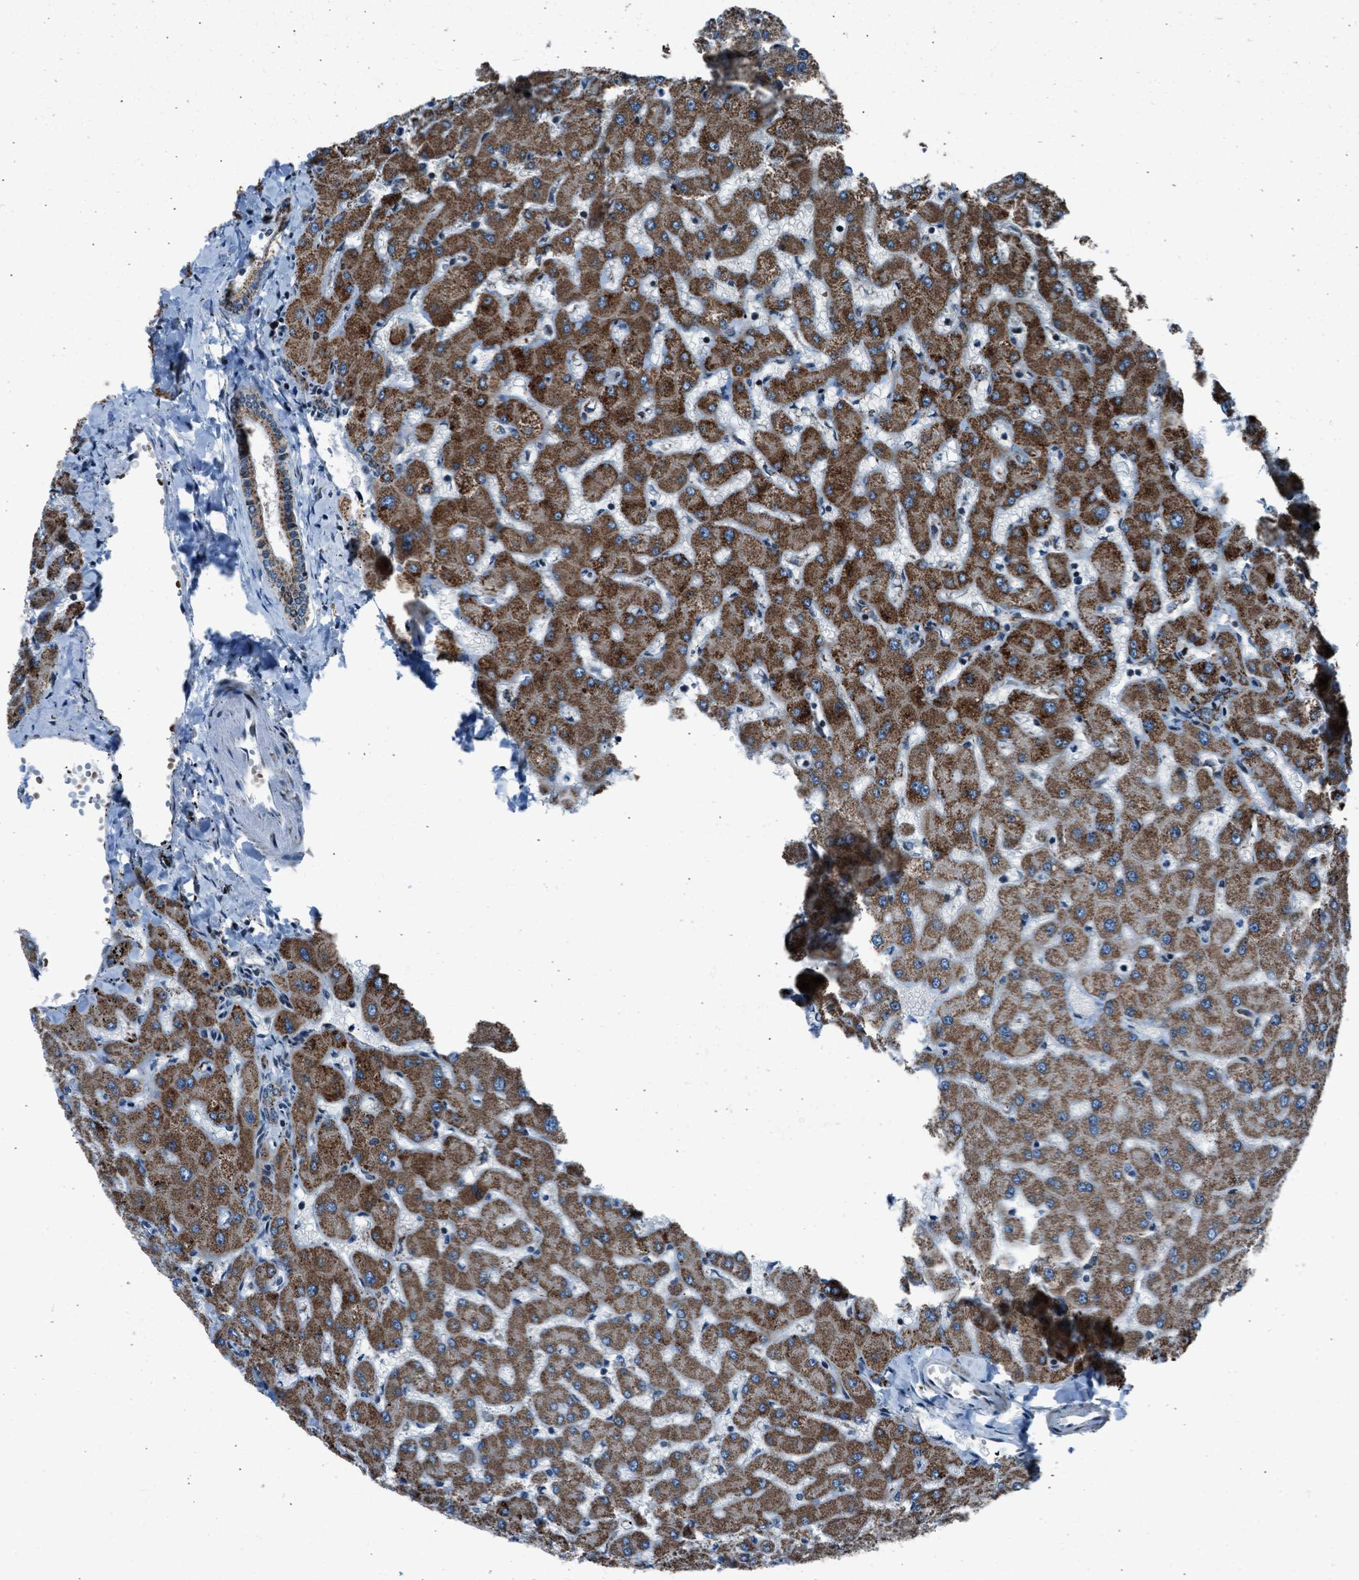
{"staining": {"intensity": "moderate", "quantity": ">75%", "location": "cytoplasmic/membranous"}, "tissue": "liver", "cell_type": "Cholangiocytes", "image_type": "normal", "snomed": [{"axis": "morphology", "description": "Normal tissue, NOS"}, {"axis": "topography", "description": "Liver"}], "caption": "Immunohistochemistry (IHC) image of benign human liver stained for a protein (brown), which reveals medium levels of moderate cytoplasmic/membranous expression in about >75% of cholangiocytes.", "gene": "MORC3", "patient": {"sex": "female", "age": 63}}